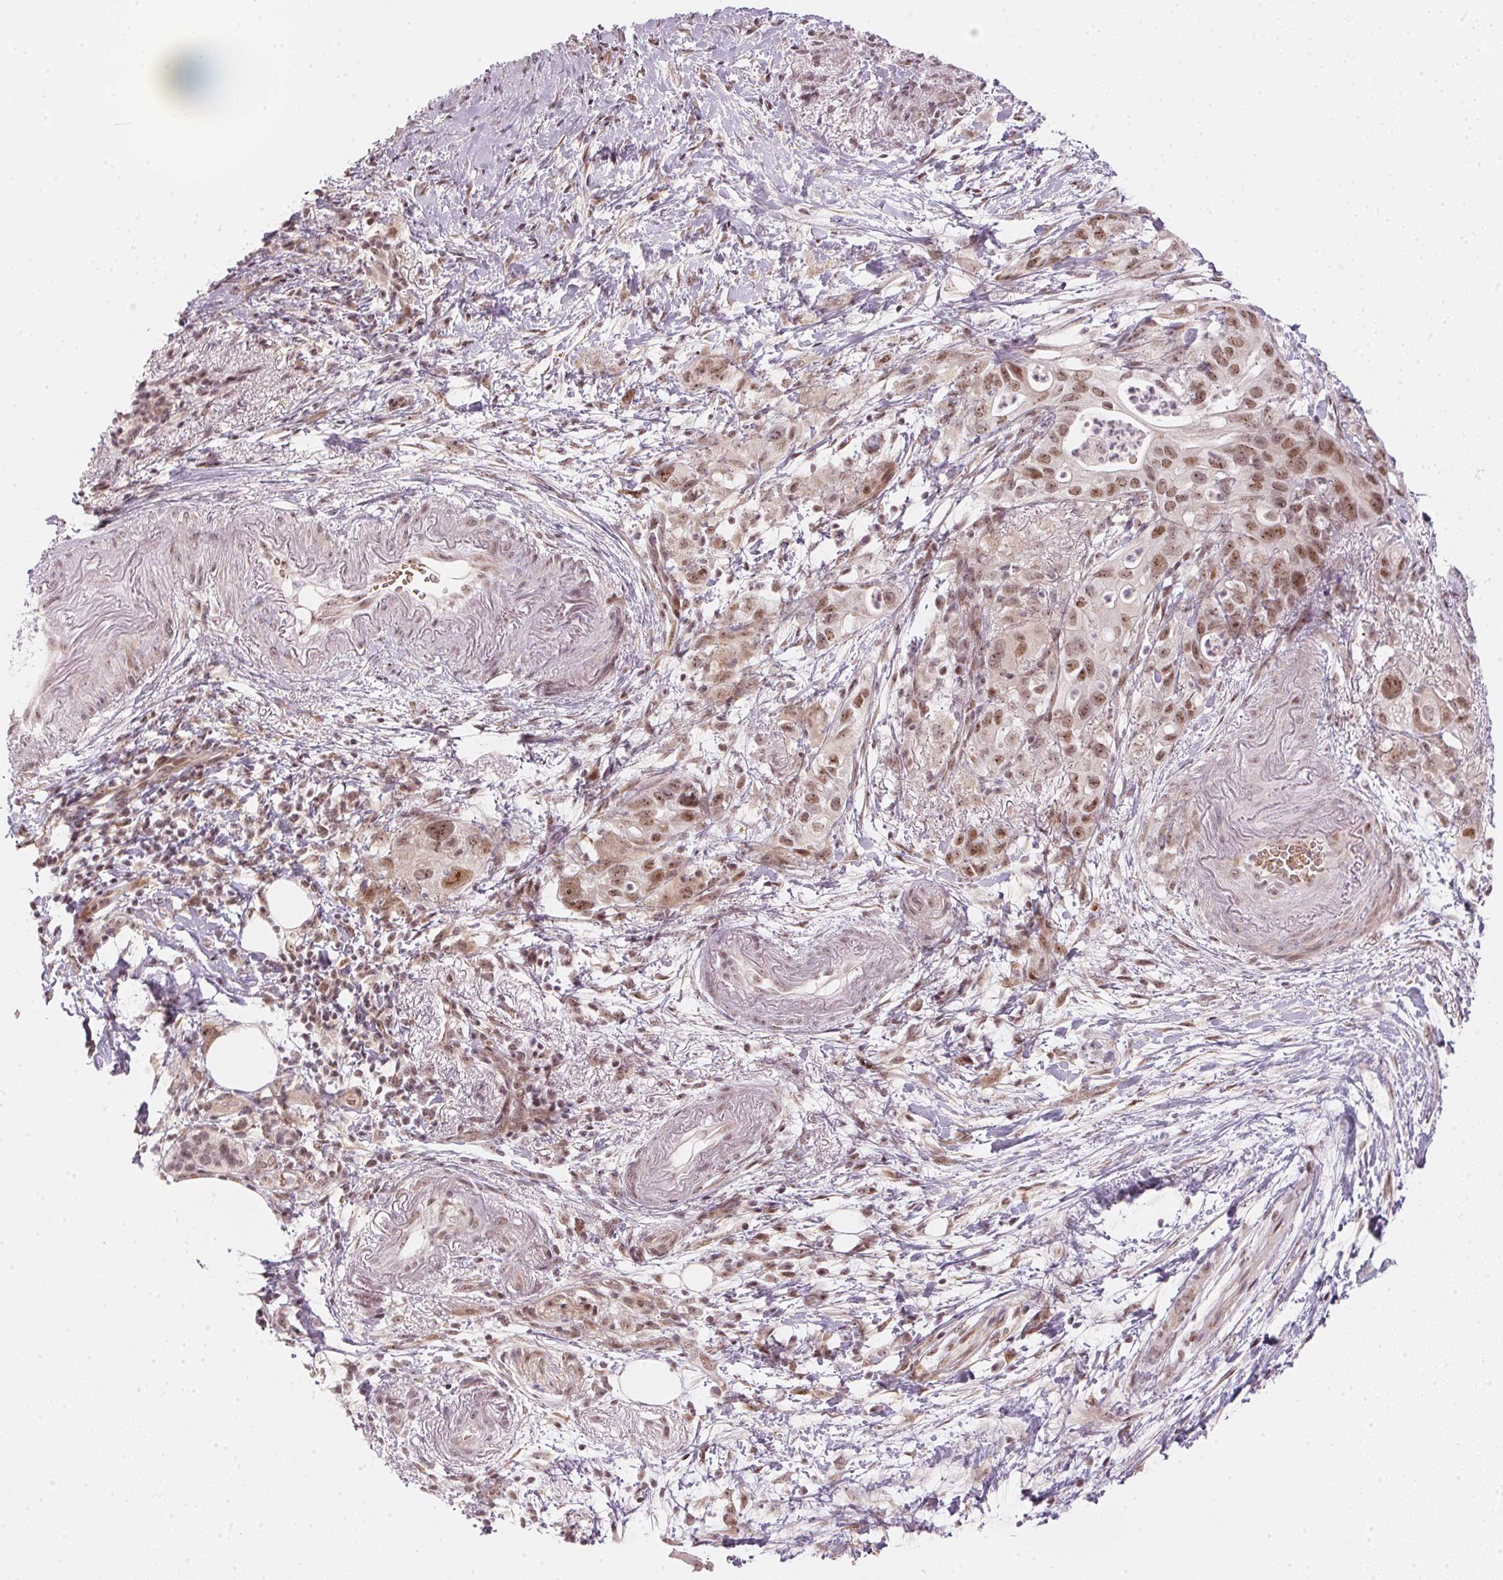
{"staining": {"intensity": "moderate", "quantity": ">75%", "location": "nuclear"}, "tissue": "pancreatic cancer", "cell_type": "Tumor cells", "image_type": "cancer", "snomed": [{"axis": "morphology", "description": "Adenocarcinoma, NOS"}, {"axis": "topography", "description": "Pancreas"}], "caption": "Adenocarcinoma (pancreatic) stained with a brown dye reveals moderate nuclear positive expression in about >75% of tumor cells.", "gene": "KAT6A", "patient": {"sex": "female", "age": 72}}